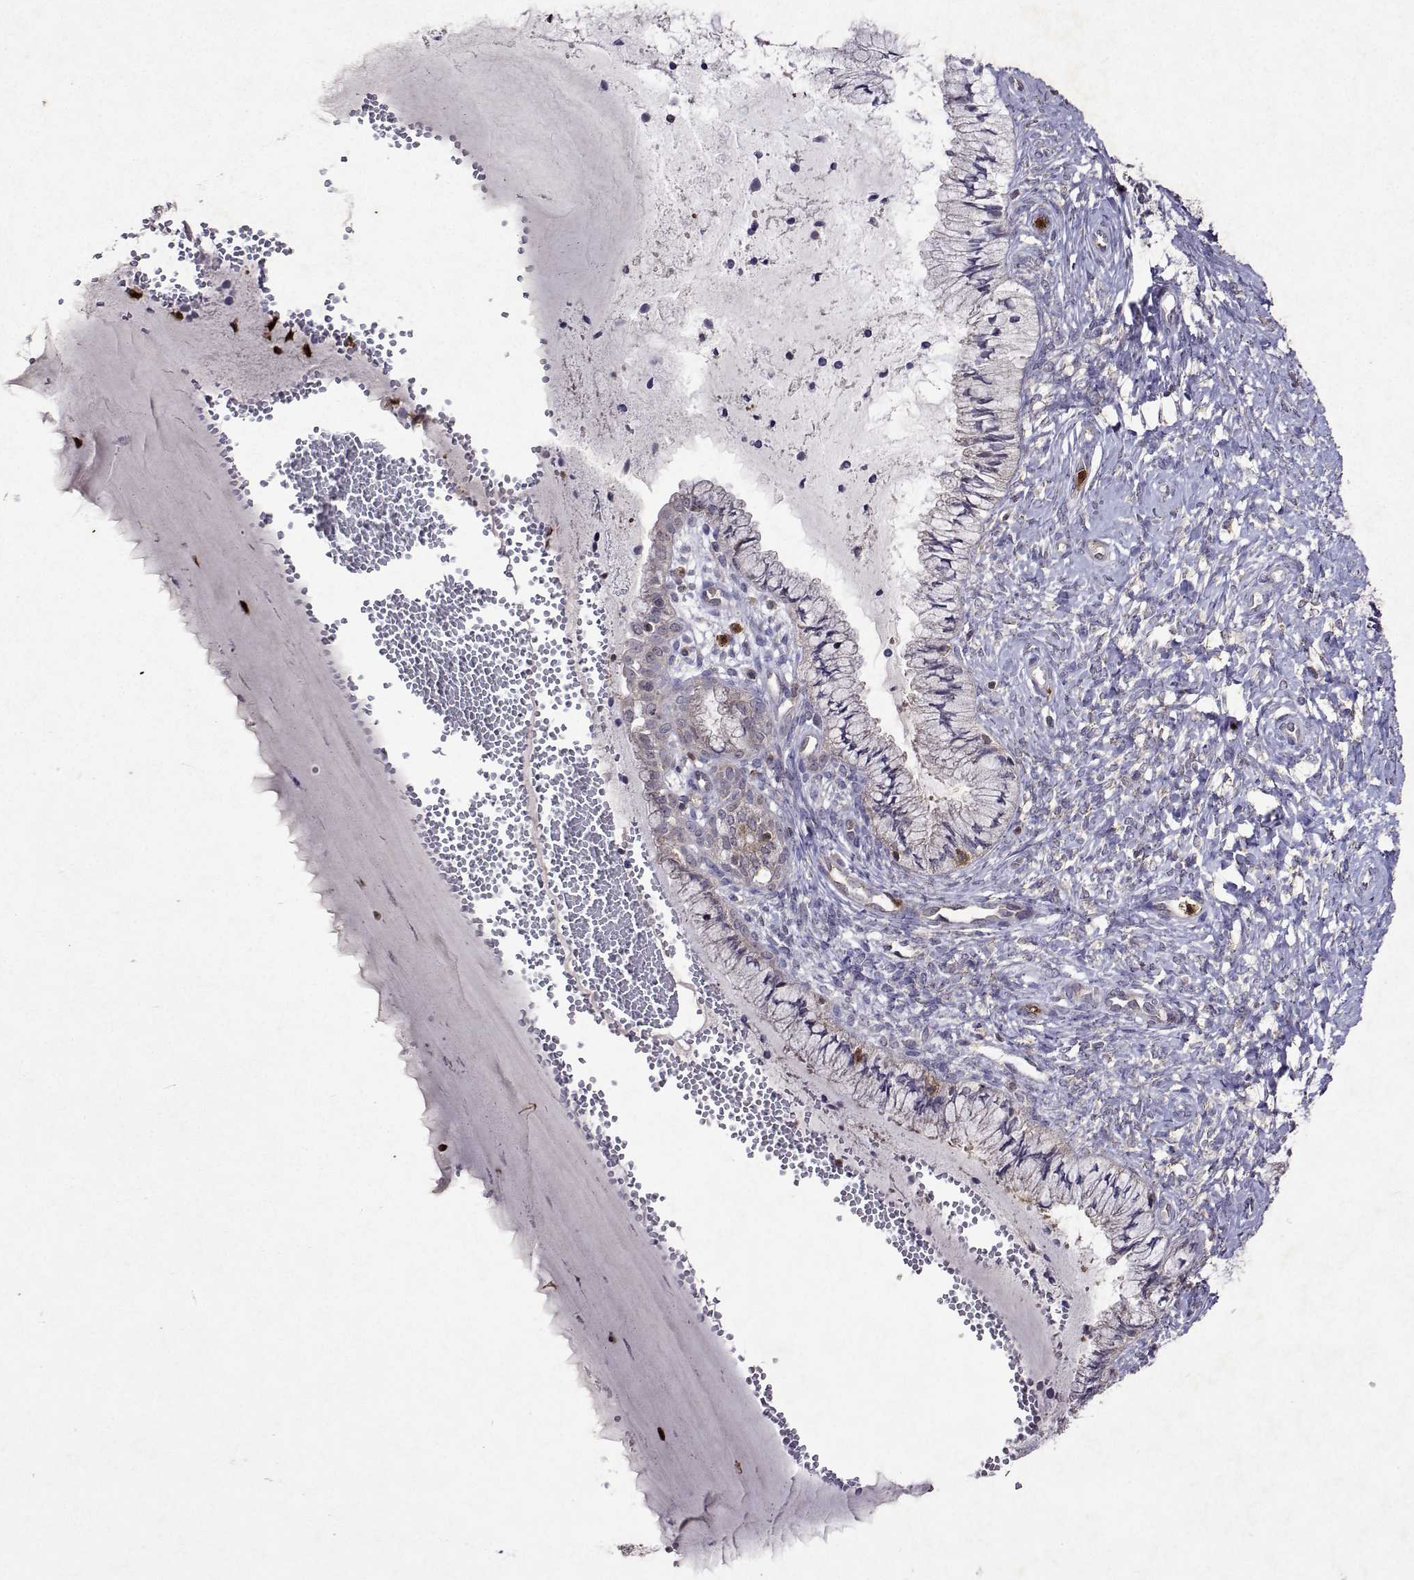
{"staining": {"intensity": "negative", "quantity": "none", "location": "none"}, "tissue": "cervix", "cell_type": "Glandular cells", "image_type": "normal", "snomed": [{"axis": "morphology", "description": "Normal tissue, NOS"}, {"axis": "topography", "description": "Cervix"}], "caption": "A histopathology image of cervix stained for a protein reveals no brown staining in glandular cells. Brightfield microscopy of immunohistochemistry stained with DAB (3,3'-diaminobenzidine) (brown) and hematoxylin (blue), captured at high magnification.", "gene": "APAF1", "patient": {"sex": "female", "age": 37}}